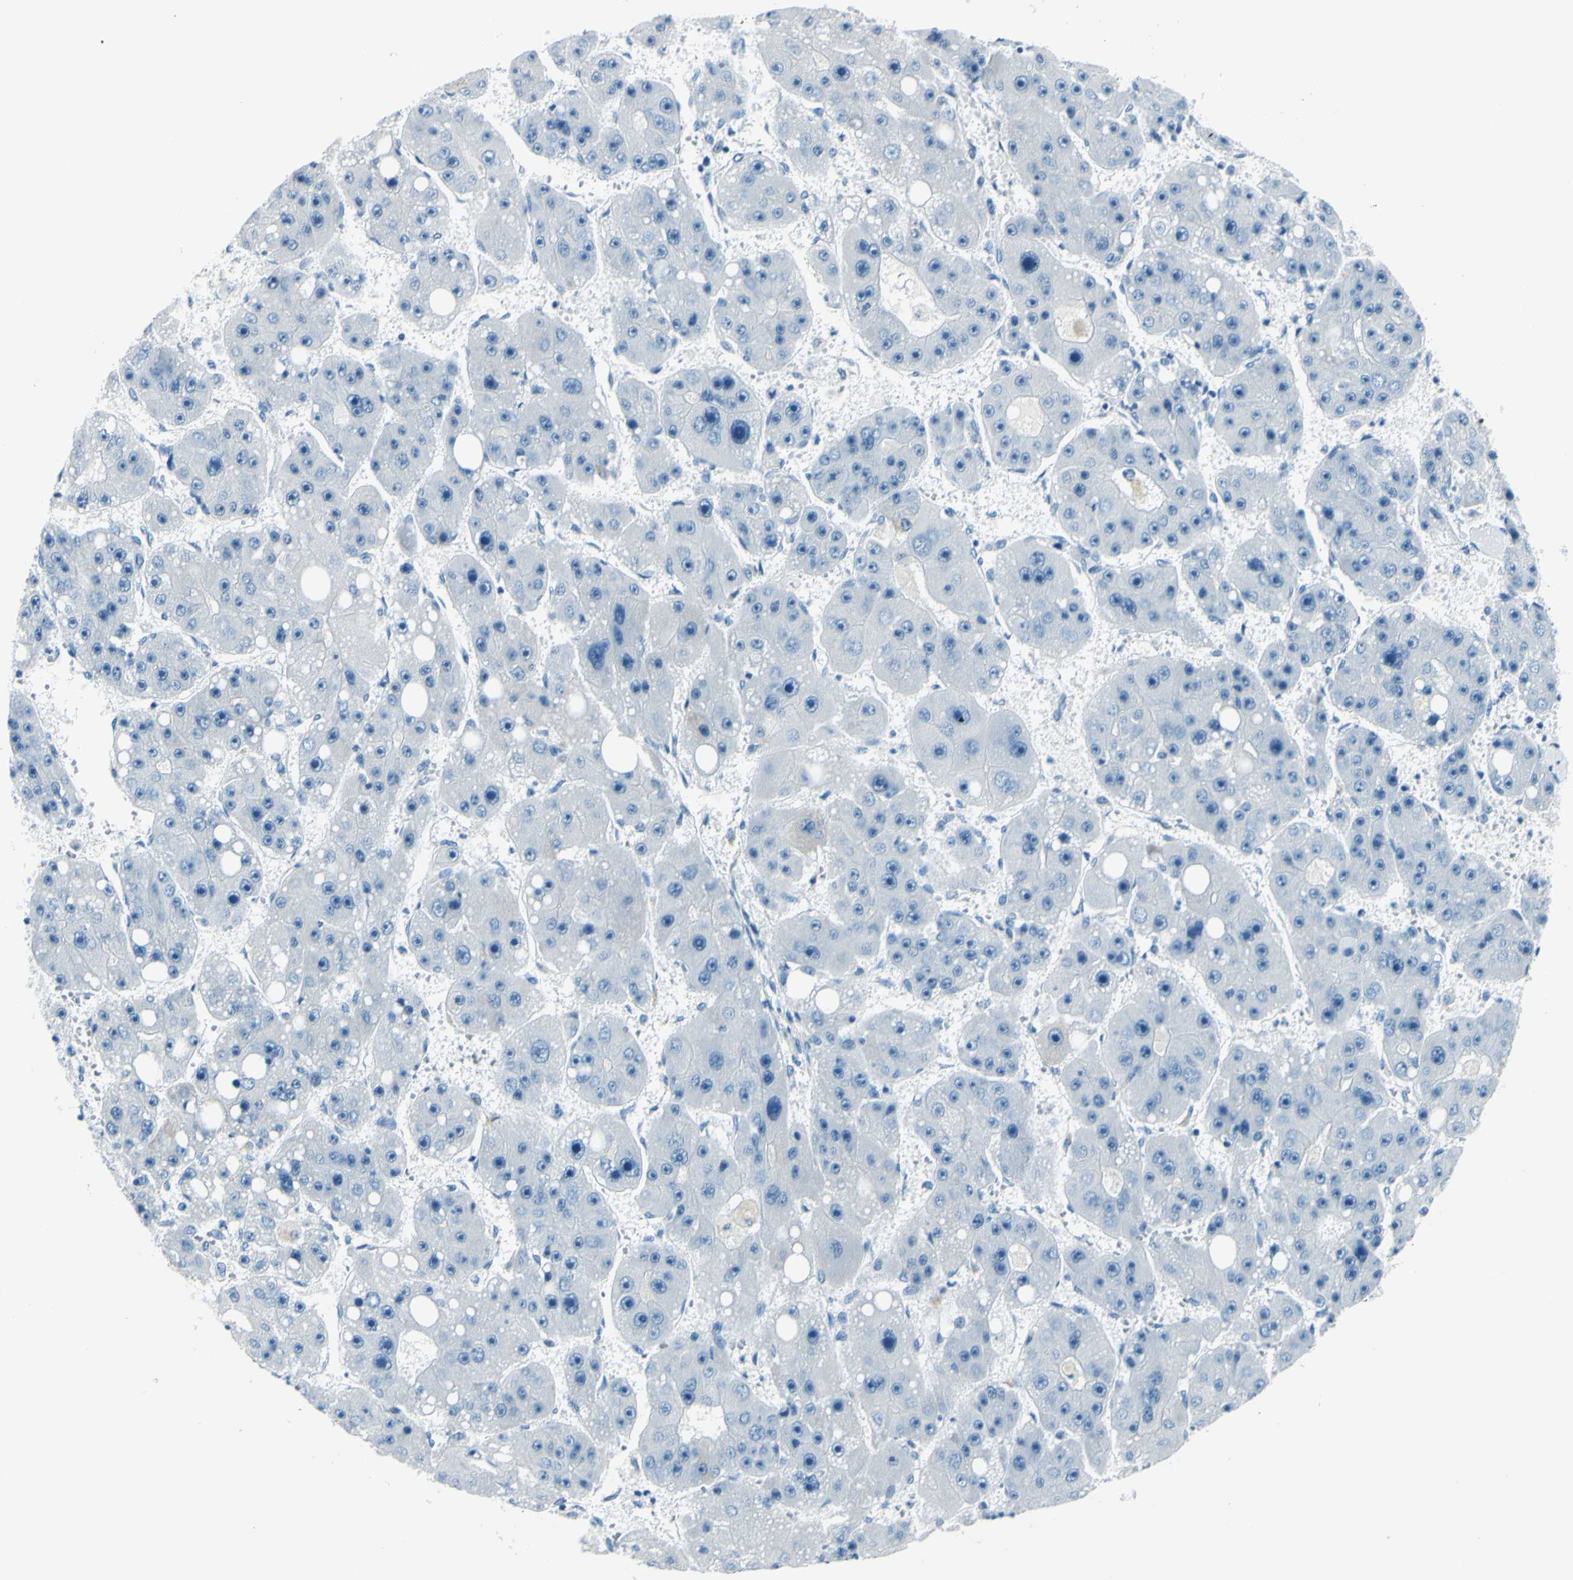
{"staining": {"intensity": "negative", "quantity": "none", "location": "none"}, "tissue": "liver cancer", "cell_type": "Tumor cells", "image_type": "cancer", "snomed": [{"axis": "morphology", "description": "Carcinoma, Hepatocellular, NOS"}, {"axis": "topography", "description": "Liver"}], "caption": "There is no significant expression in tumor cells of liver hepatocellular carcinoma.", "gene": "CDH15", "patient": {"sex": "female", "age": 61}}